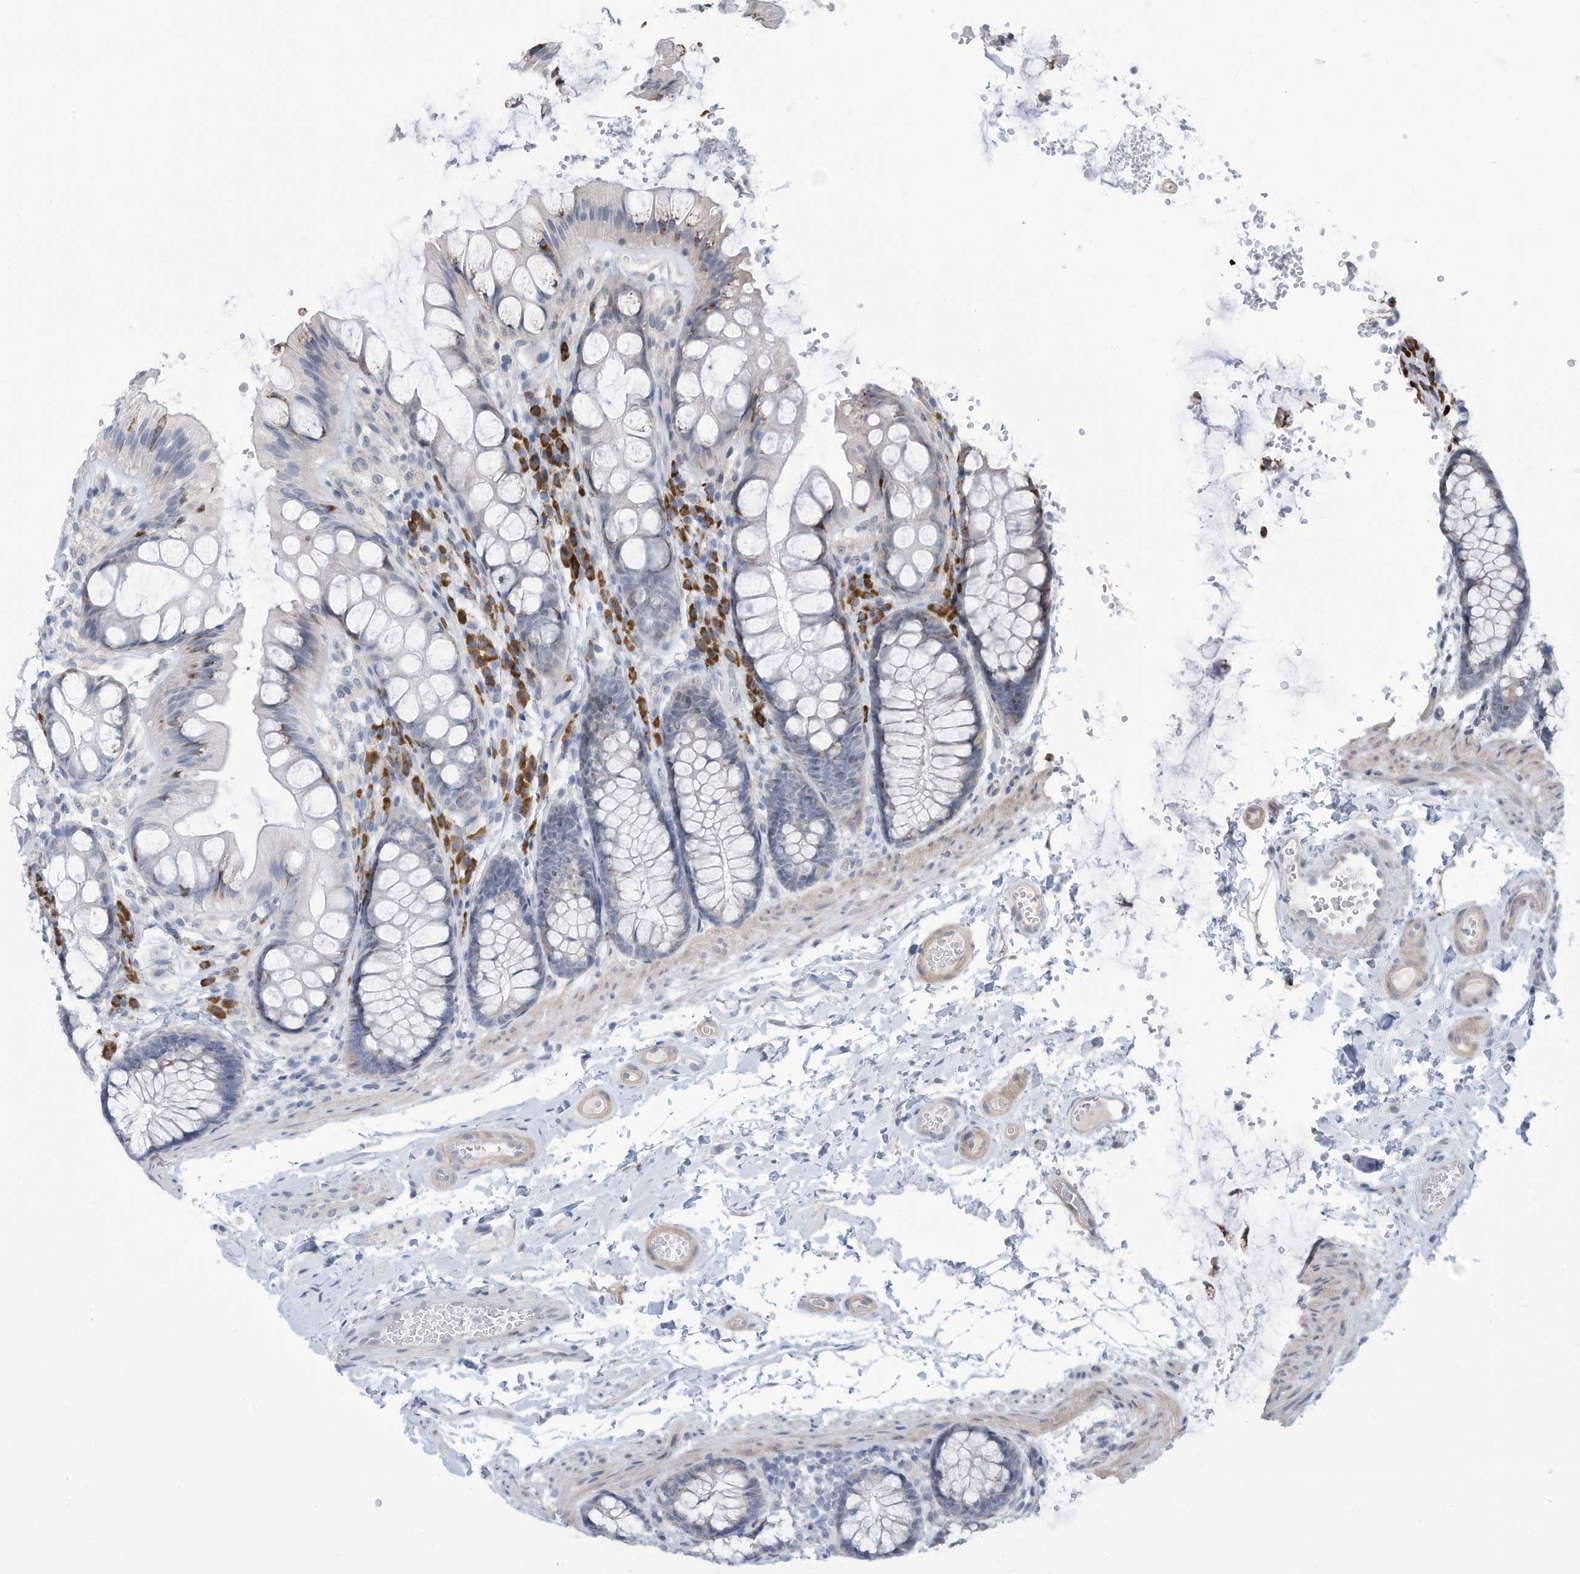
{"staining": {"intensity": "negative", "quantity": "none", "location": "none"}, "tissue": "colon", "cell_type": "Endothelial cells", "image_type": "normal", "snomed": [{"axis": "morphology", "description": "Normal tissue, NOS"}, {"axis": "topography", "description": "Colon"}], "caption": "A high-resolution micrograph shows immunohistochemistry staining of benign colon, which shows no significant staining in endothelial cells.", "gene": "ZNF292", "patient": {"sex": "male", "age": 47}}